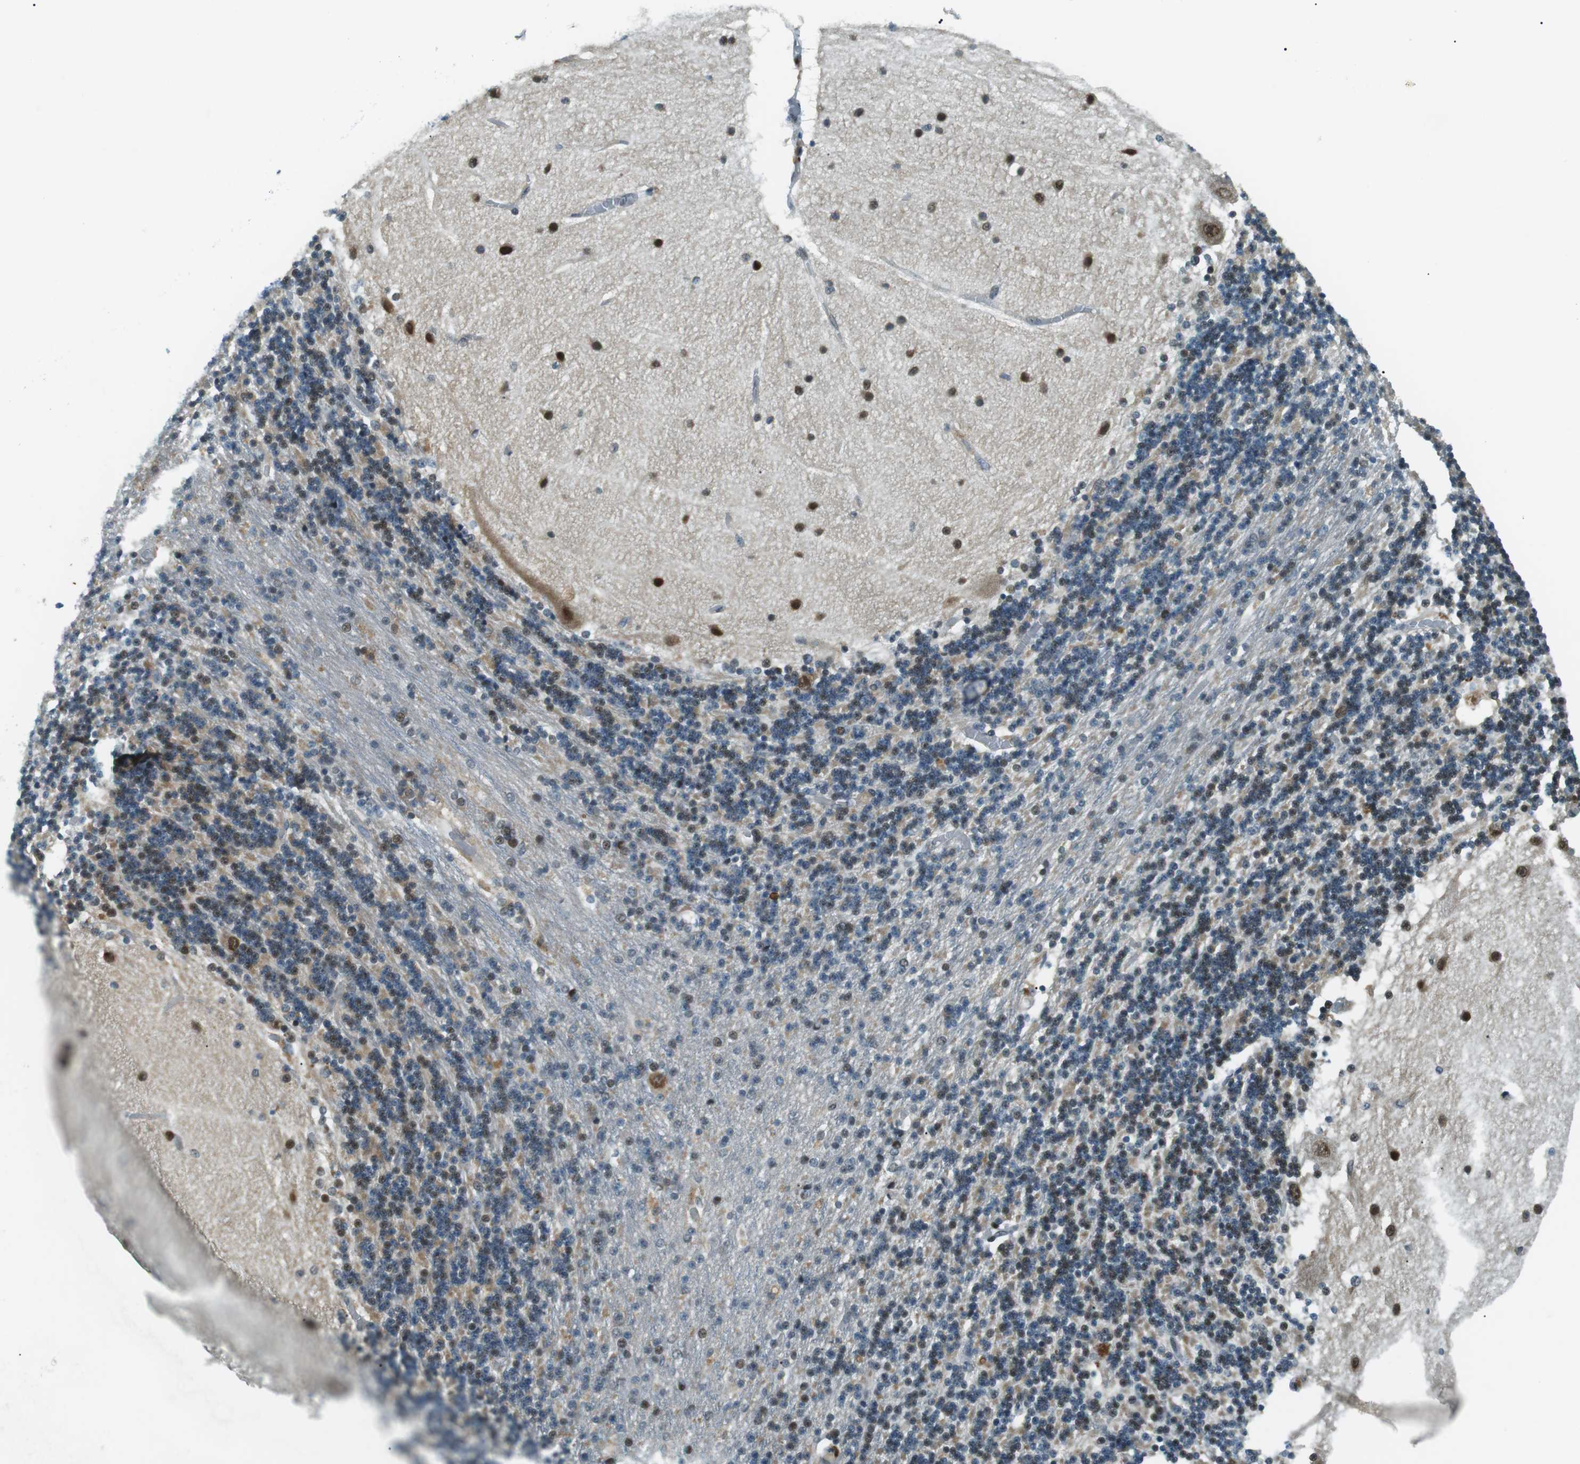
{"staining": {"intensity": "moderate", "quantity": "<25%", "location": "cytoplasmic/membranous,nuclear"}, "tissue": "cerebellum", "cell_type": "Cells in granular layer", "image_type": "normal", "snomed": [{"axis": "morphology", "description": "Normal tissue, NOS"}, {"axis": "topography", "description": "Cerebellum"}], "caption": "Moderate cytoplasmic/membranous,nuclear positivity for a protein is seen in approximately <25% of cells in granular layer of benign cerebellum using immunohistochemistry.", "gene": "PJA1", "patient": {"sex": "female", "age": 54}}